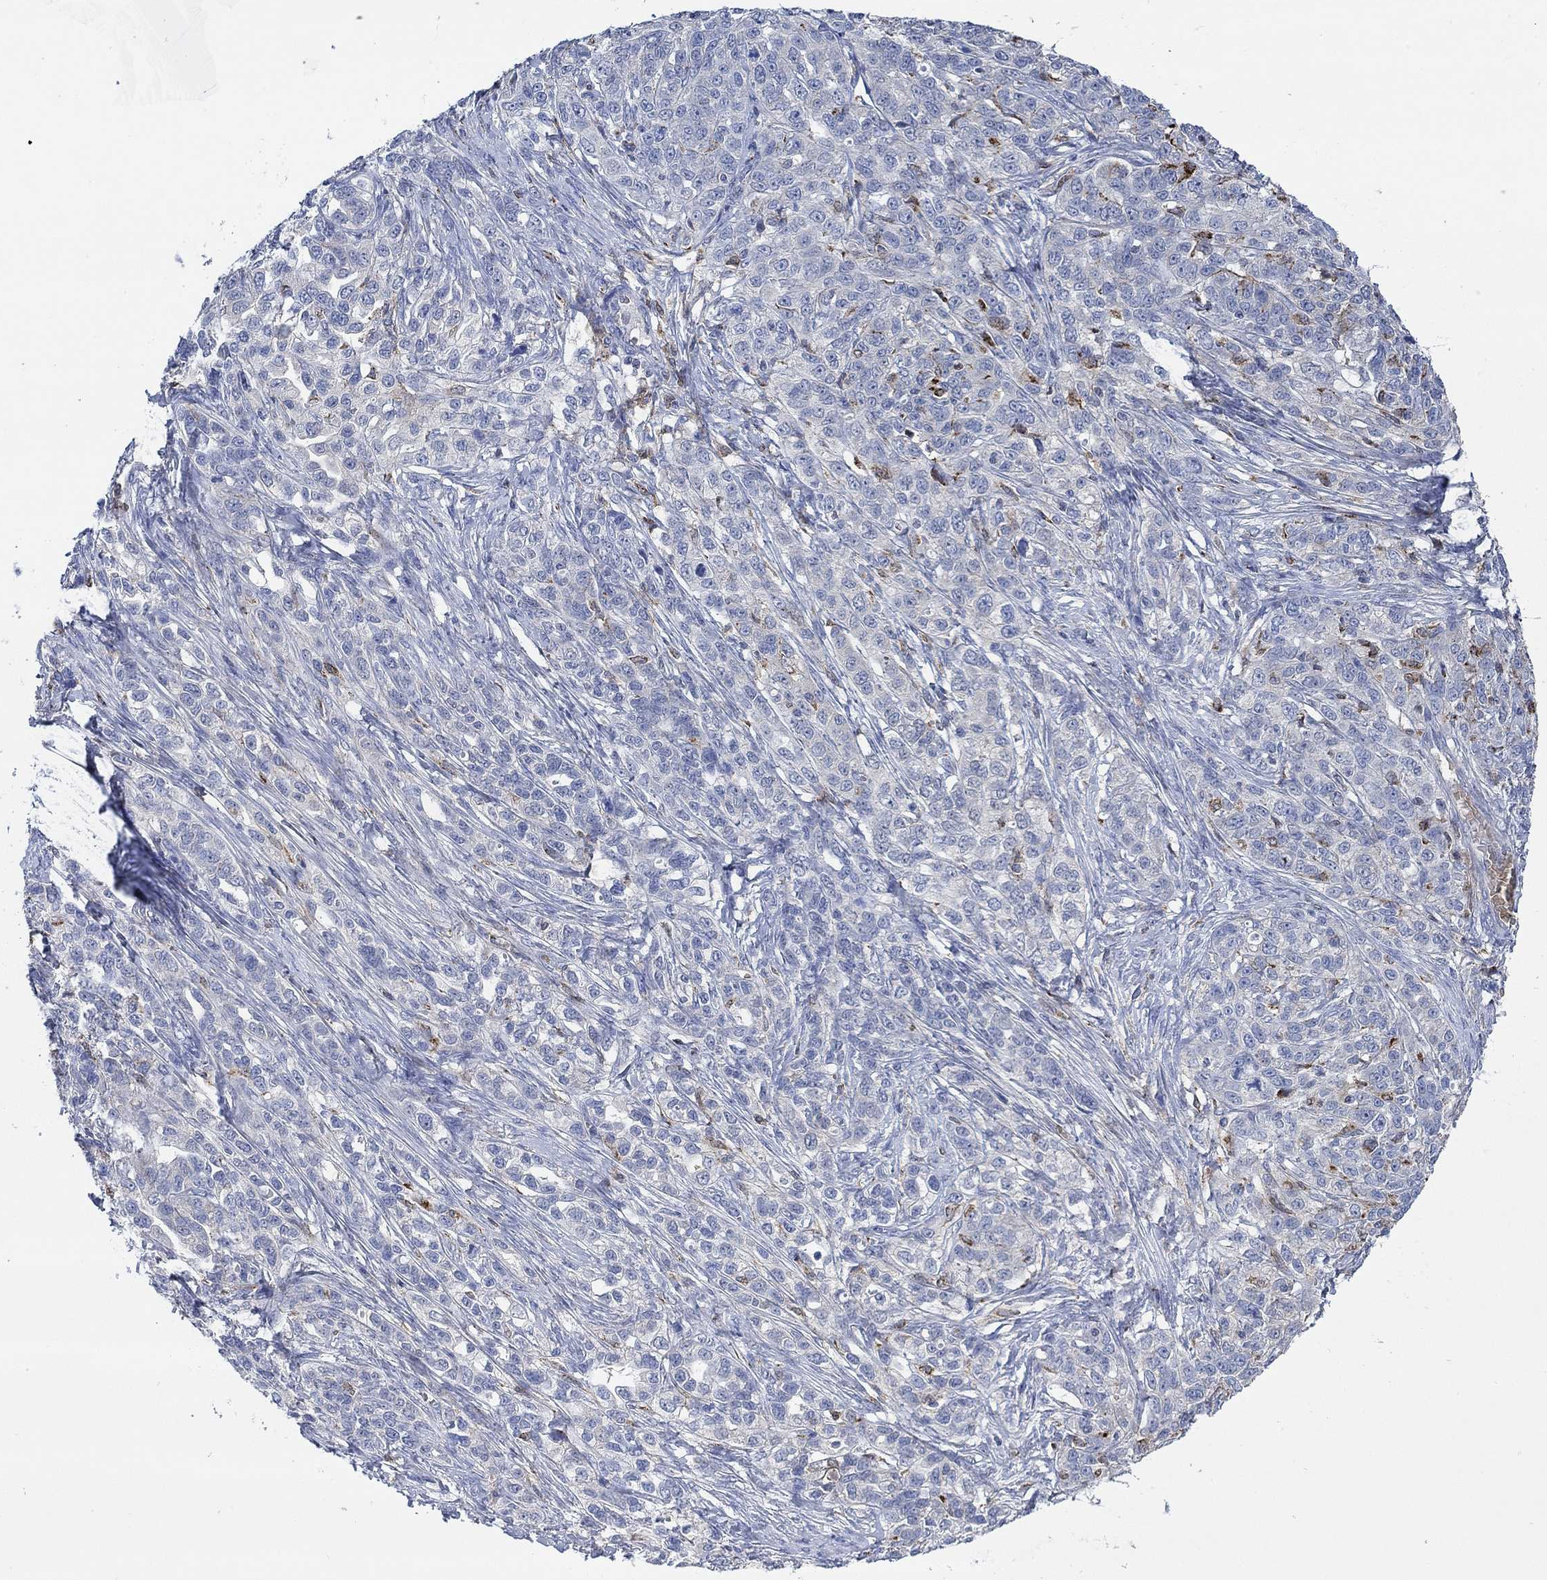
{"staining": {"intensity": "negative", "quantity": "none", "location": "none"}, "tissue": "ovarian cancer", "cell_type": "Tumor cells", "image_type": "cancer", "snomed": [{"axis": "morphology", "description": "Cystadenocarcinoma, serous, NOS"}, {"axis": "topography", "description": "Ovary"}], "caption": "A high-resolution photomicrograph shows immunohistochemistry staining of ovarian serous cystadenocarcinoma, which shows no significant expression in tumor cells. (DAB immunohistochemistry visualized using brightfield microscopy, high magnification).", "gene": "MPP1", "patient": {"sex": "female", "age": 71}}